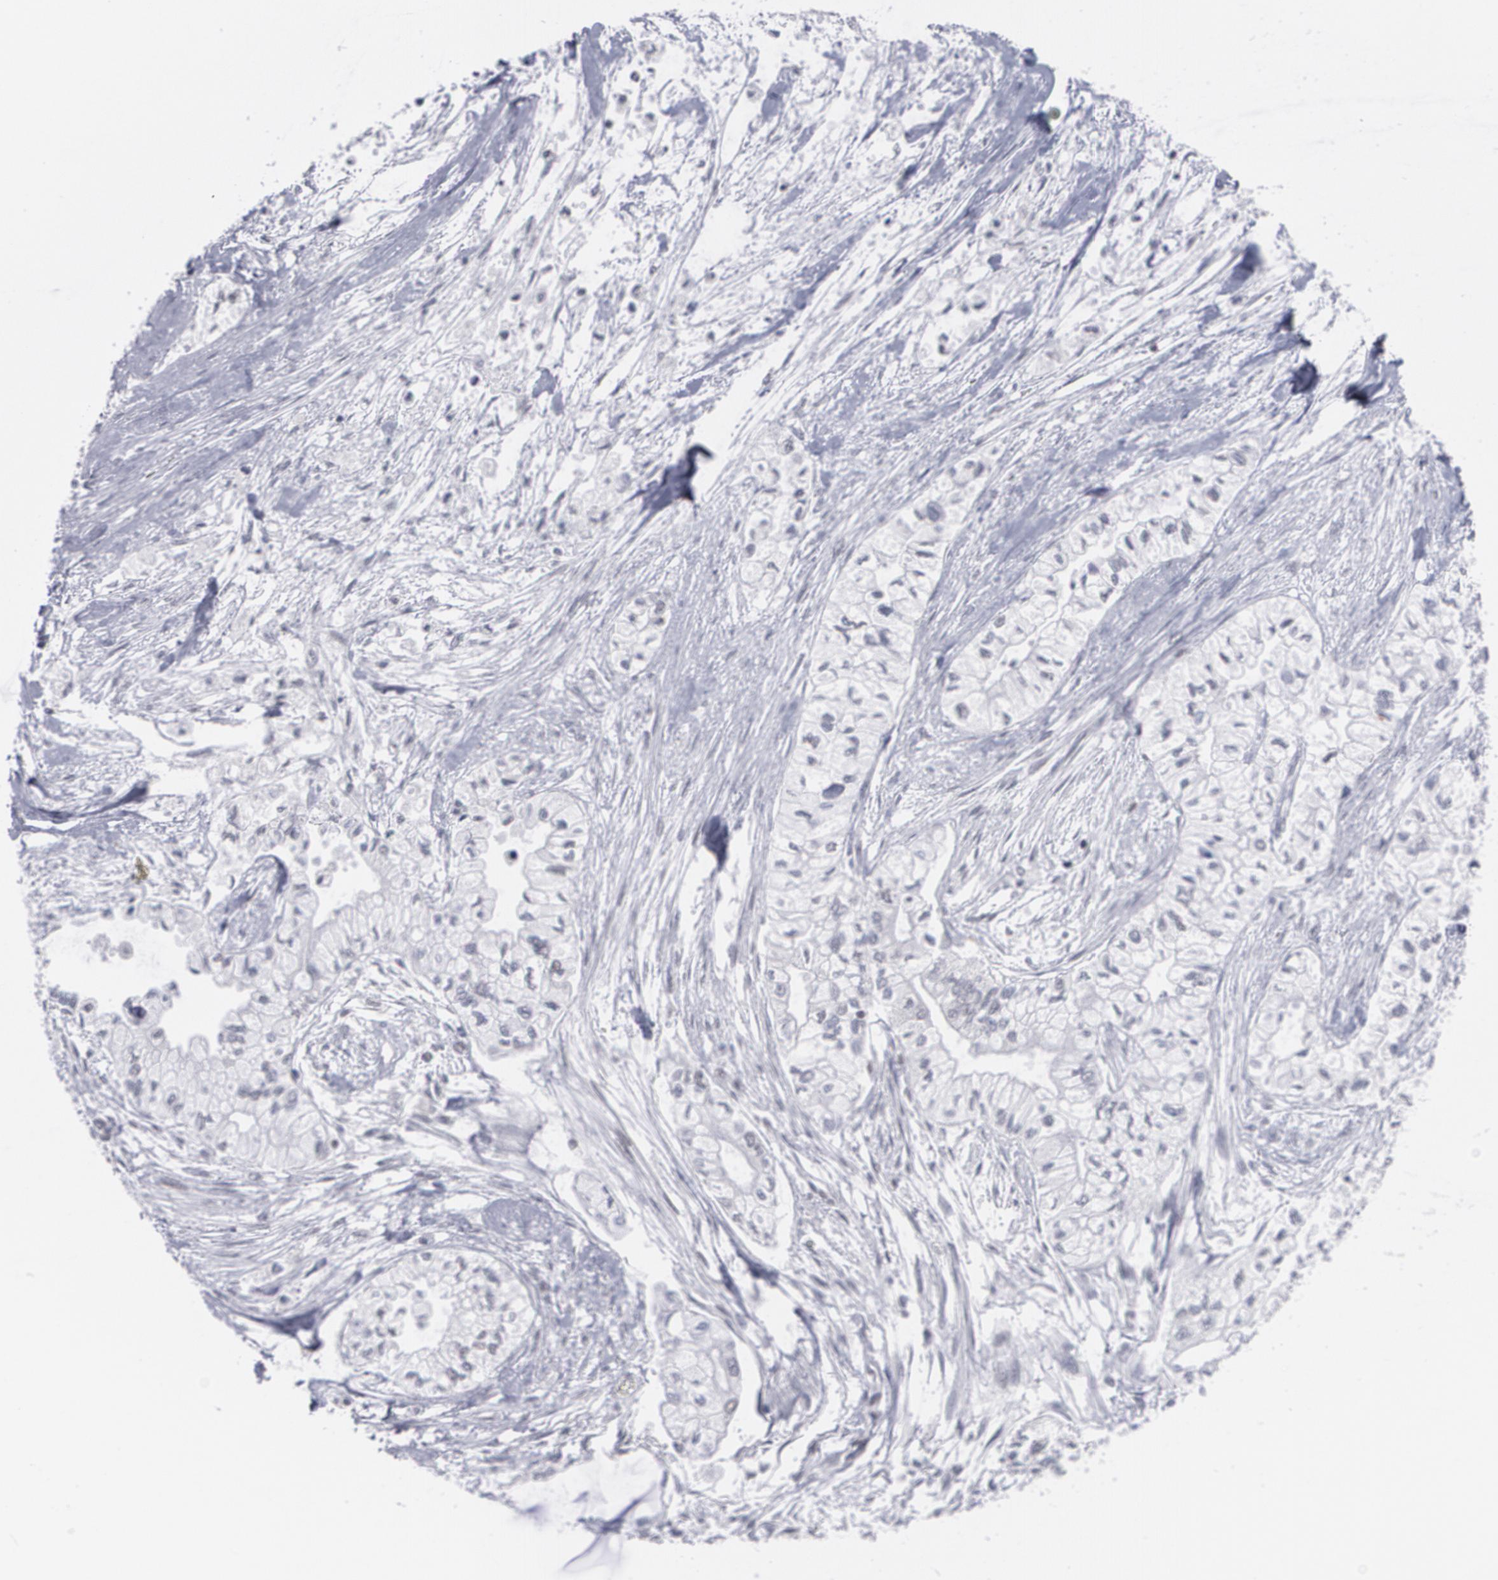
{"staining": {"intensity": "negative", "quantity": "none", "location": "none"}, "tissue": "pancreatic cancer", "cell_type": "Tumor cells", "image_type": "cancer", "snomed": [{"axis": "morphology", "description": "Adenocarcinoma, NOS"}, {"axis": "topography", "description": "Pancreas"}], "caption": "DAB immunohistochemical staining of pancreatic adenocarcinoma exhibits no significant expression in tumor cells.", "gene": "MCL1", "patient": {"sex": "male", "age": 79}}